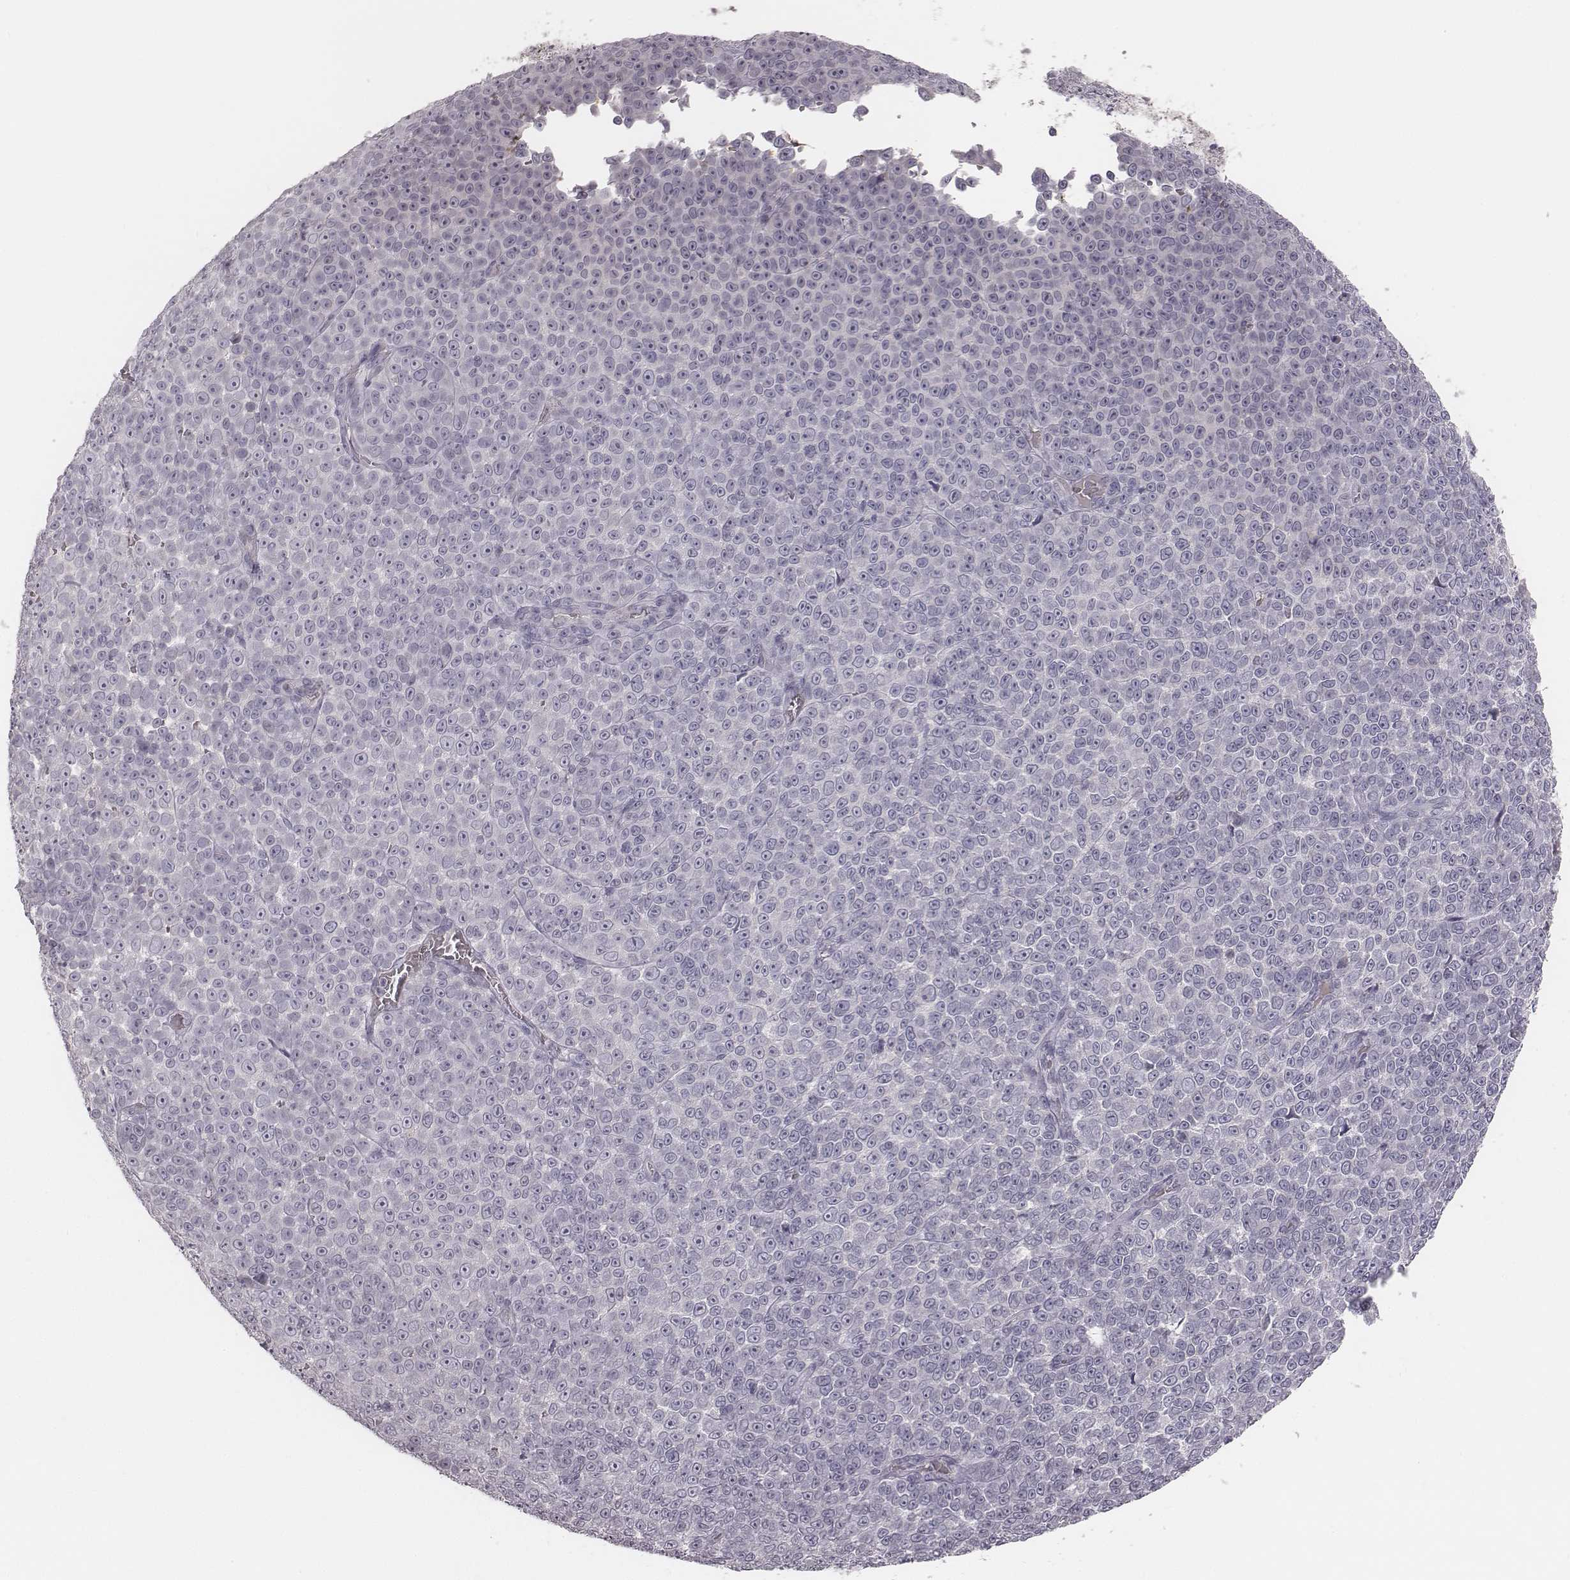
{"staining": {"intensity": "negative", "quantity": "none", "location": "none"}, "tissue": "melanoma", "cell_type": "Tumor cells", "image_type": "cancer", "snomed": [{"axis": "morphology", "description": "Malignant melanoma, NOS"}, {"axis": "topography", "description": "Skin"}], "caption": "Melanoma was stained to show a protein in brown. There is no significant positivity in tumor cells.", "gene": "TLX3", "patient": {"sex": "female", "age": 95}}